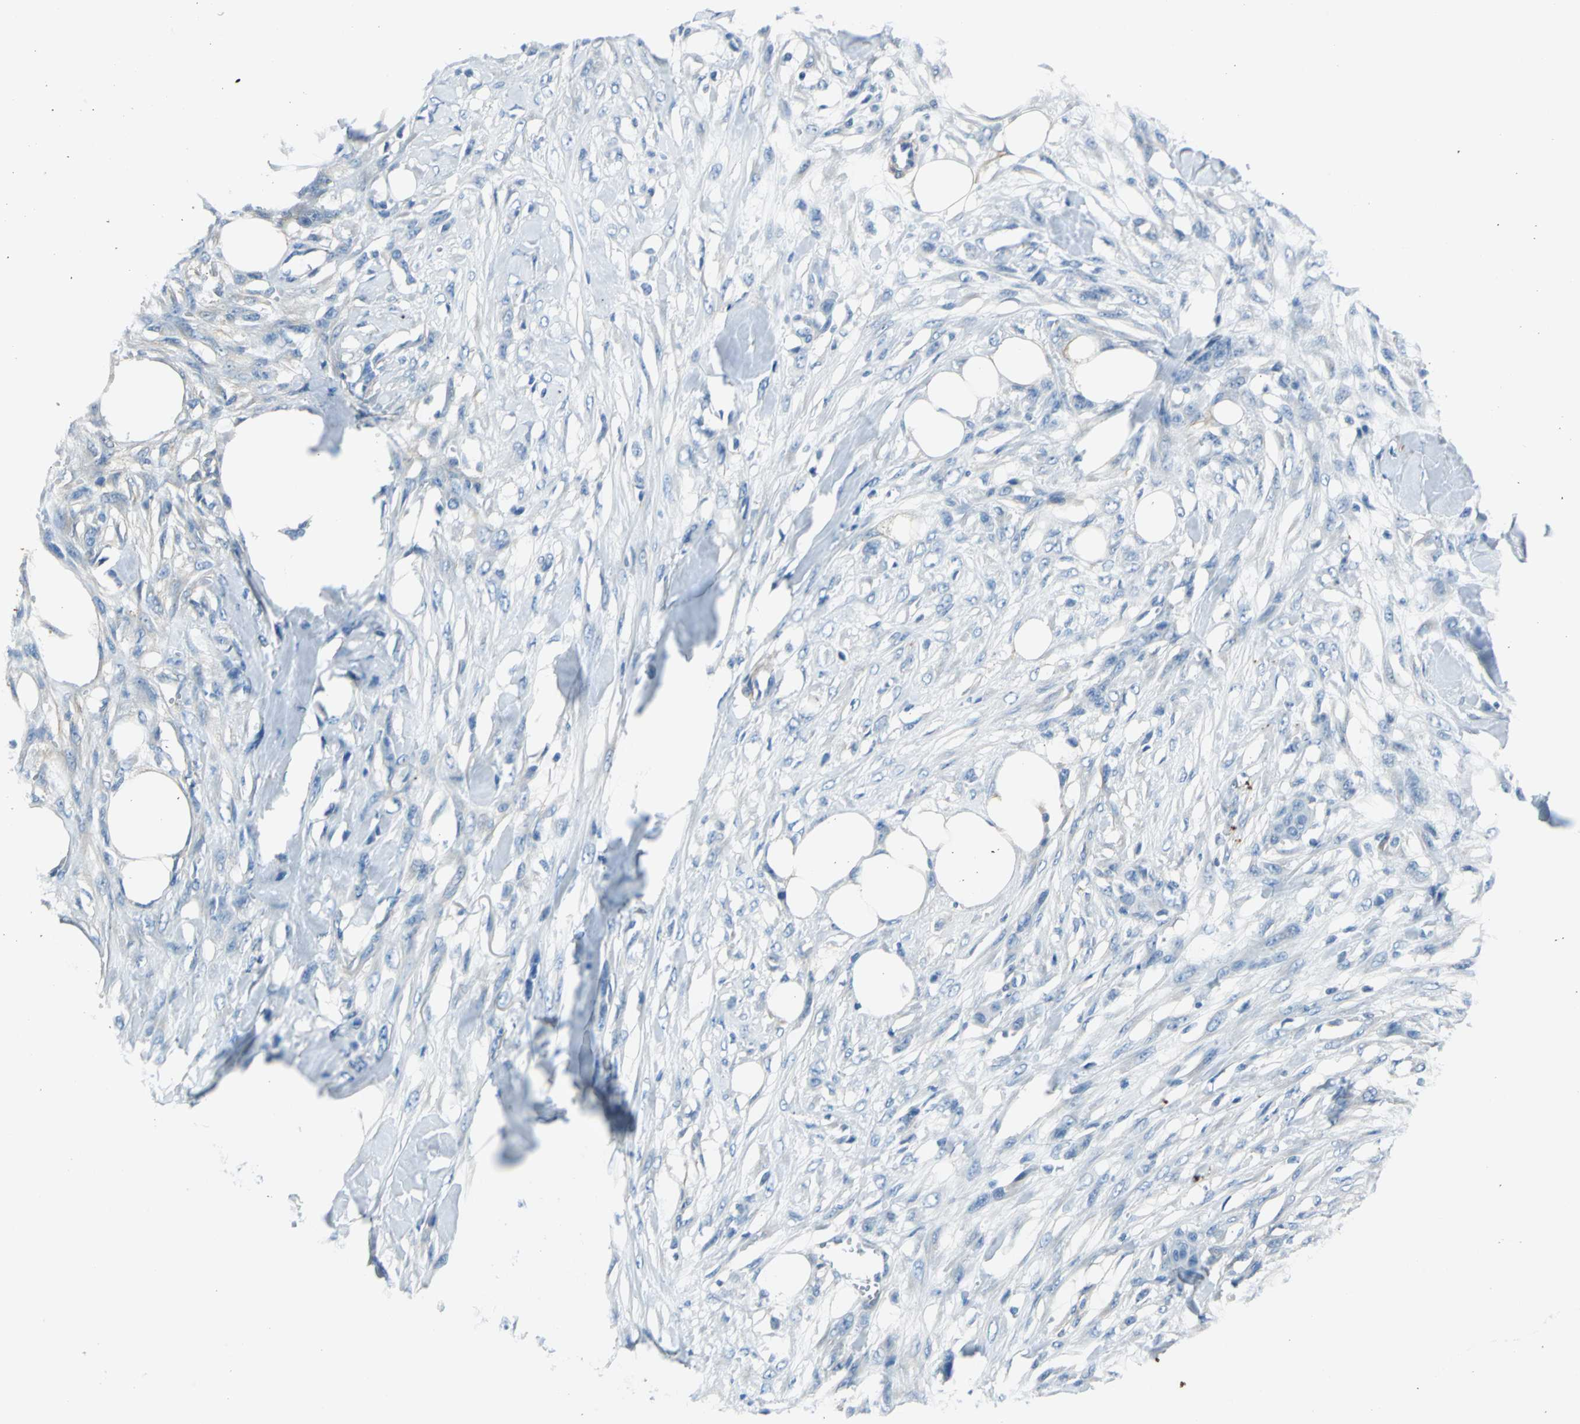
{"staining": {"intensity": "negative", "quantity": "none", "location": "none"}, "tissue": "skin cancer", "cell_type": "Tumor cells", "image_type": "cancer", "snomed": [{"axis": "morphology", "description": "Normal tissue, NOS"}, {"axis": "morphology", "description": "Squamous cell carcinoma, NOS"}, {"axis": "topography", "description": "Skin"}], "caption": "High power microscopy micrograph of an immunohistochemistry histopathology image of skin squamous cell carcinoma, revealing no significant expression in tumor cells. (IHC, brightfield microscopy, high magnification).", "gene": "AKAP12", "patient": {"sex": "female", "age": 59}}